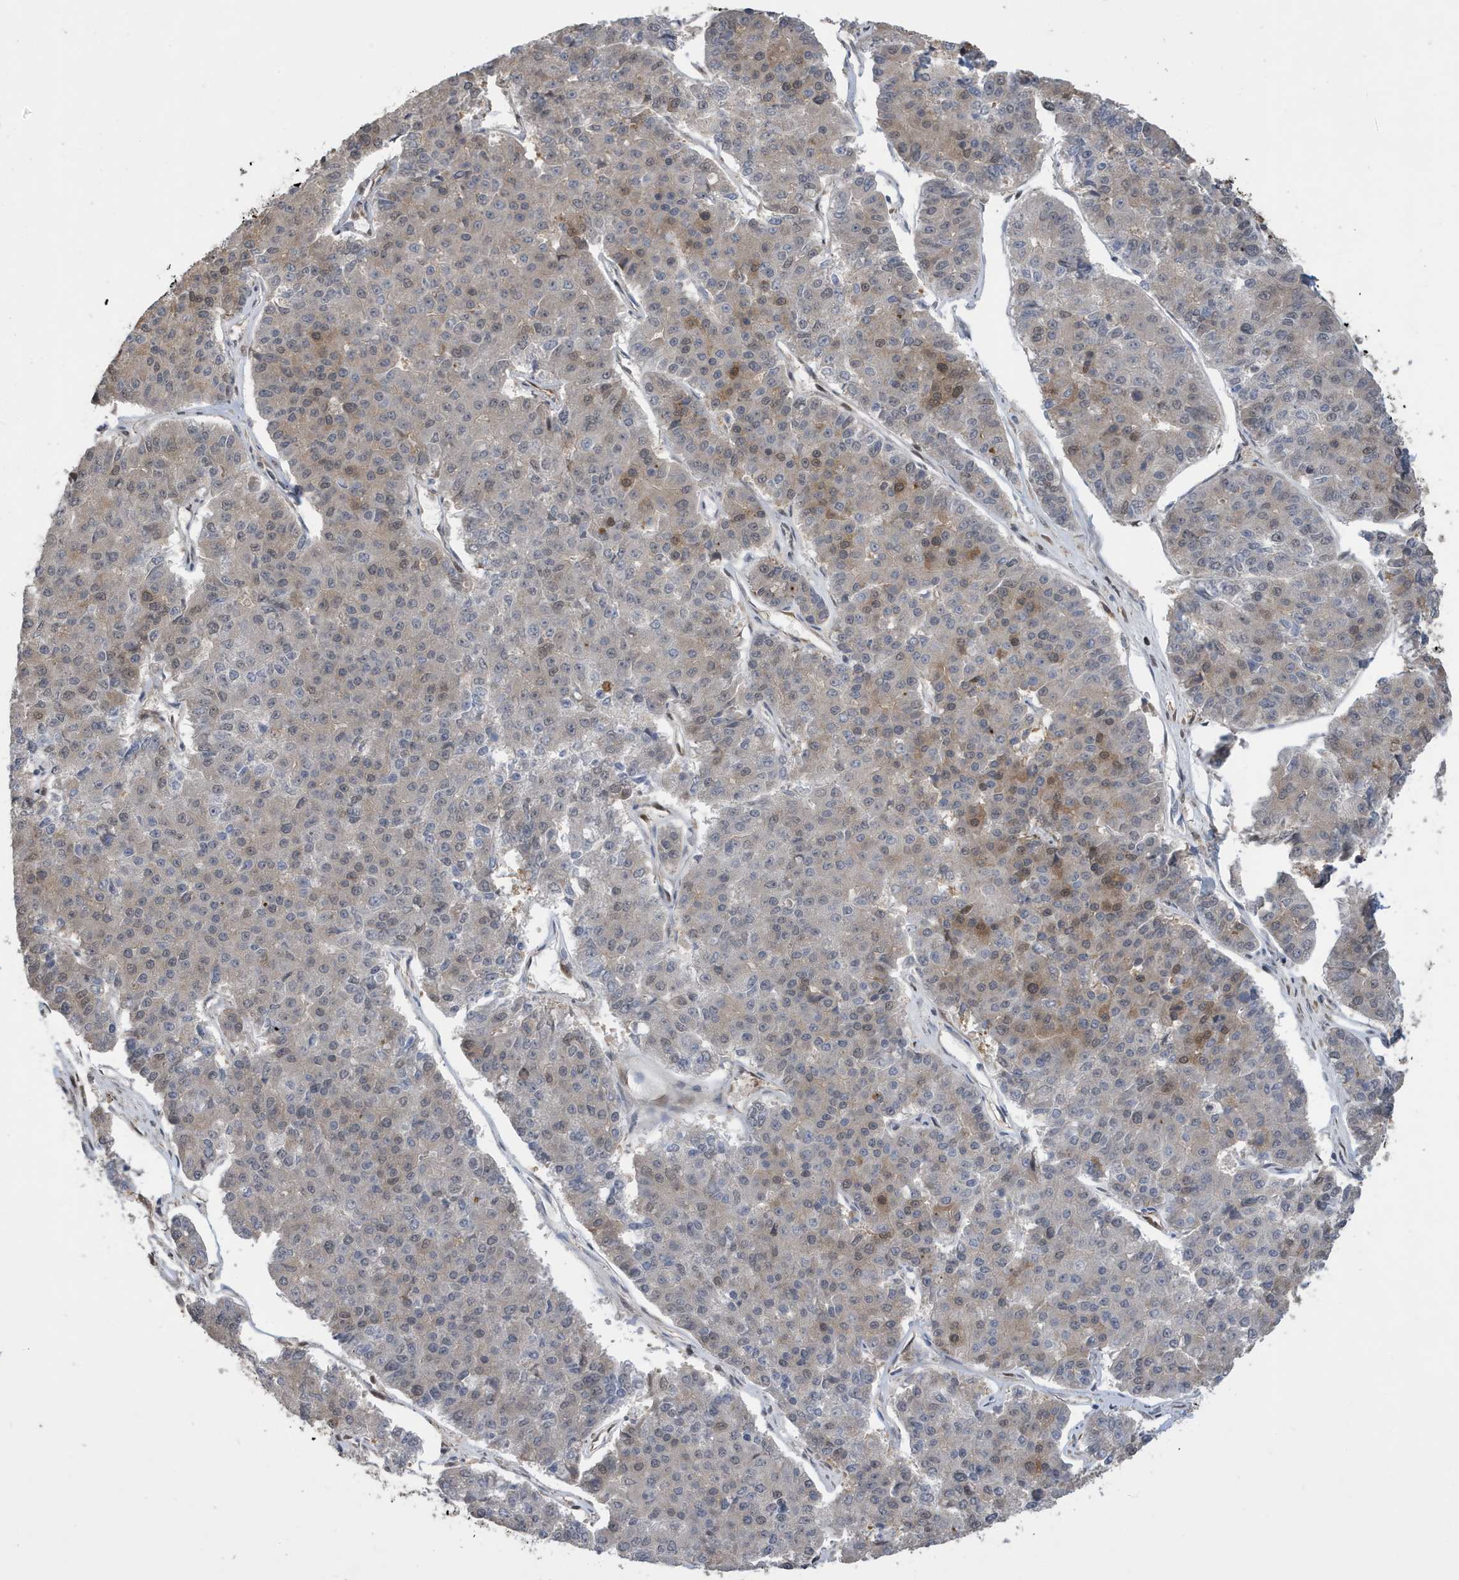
{"staining": {"intensity": "moderate", "quantity": "<25%", "location": "cytoplasmic/membranous,nuclear"}, "tissue": "pancreatic cancer", "cell_type": "Tumor cells", "image_type": "cancer", "snomed": [{"axis": "morphology", "description": "Adenocarcinoma, NOS"}, {"axis": "topography", "description": "Pancreas"}], "caption": "A photomicrograph of human pancreatic cancer (adenocarcinoma) stained for a protein displays moderate cytoplasmic/membranous and nuclear brown staining in tumor cells.", "gene": "UBQLN1", "patient": {"sex": "male", "age": 50}}